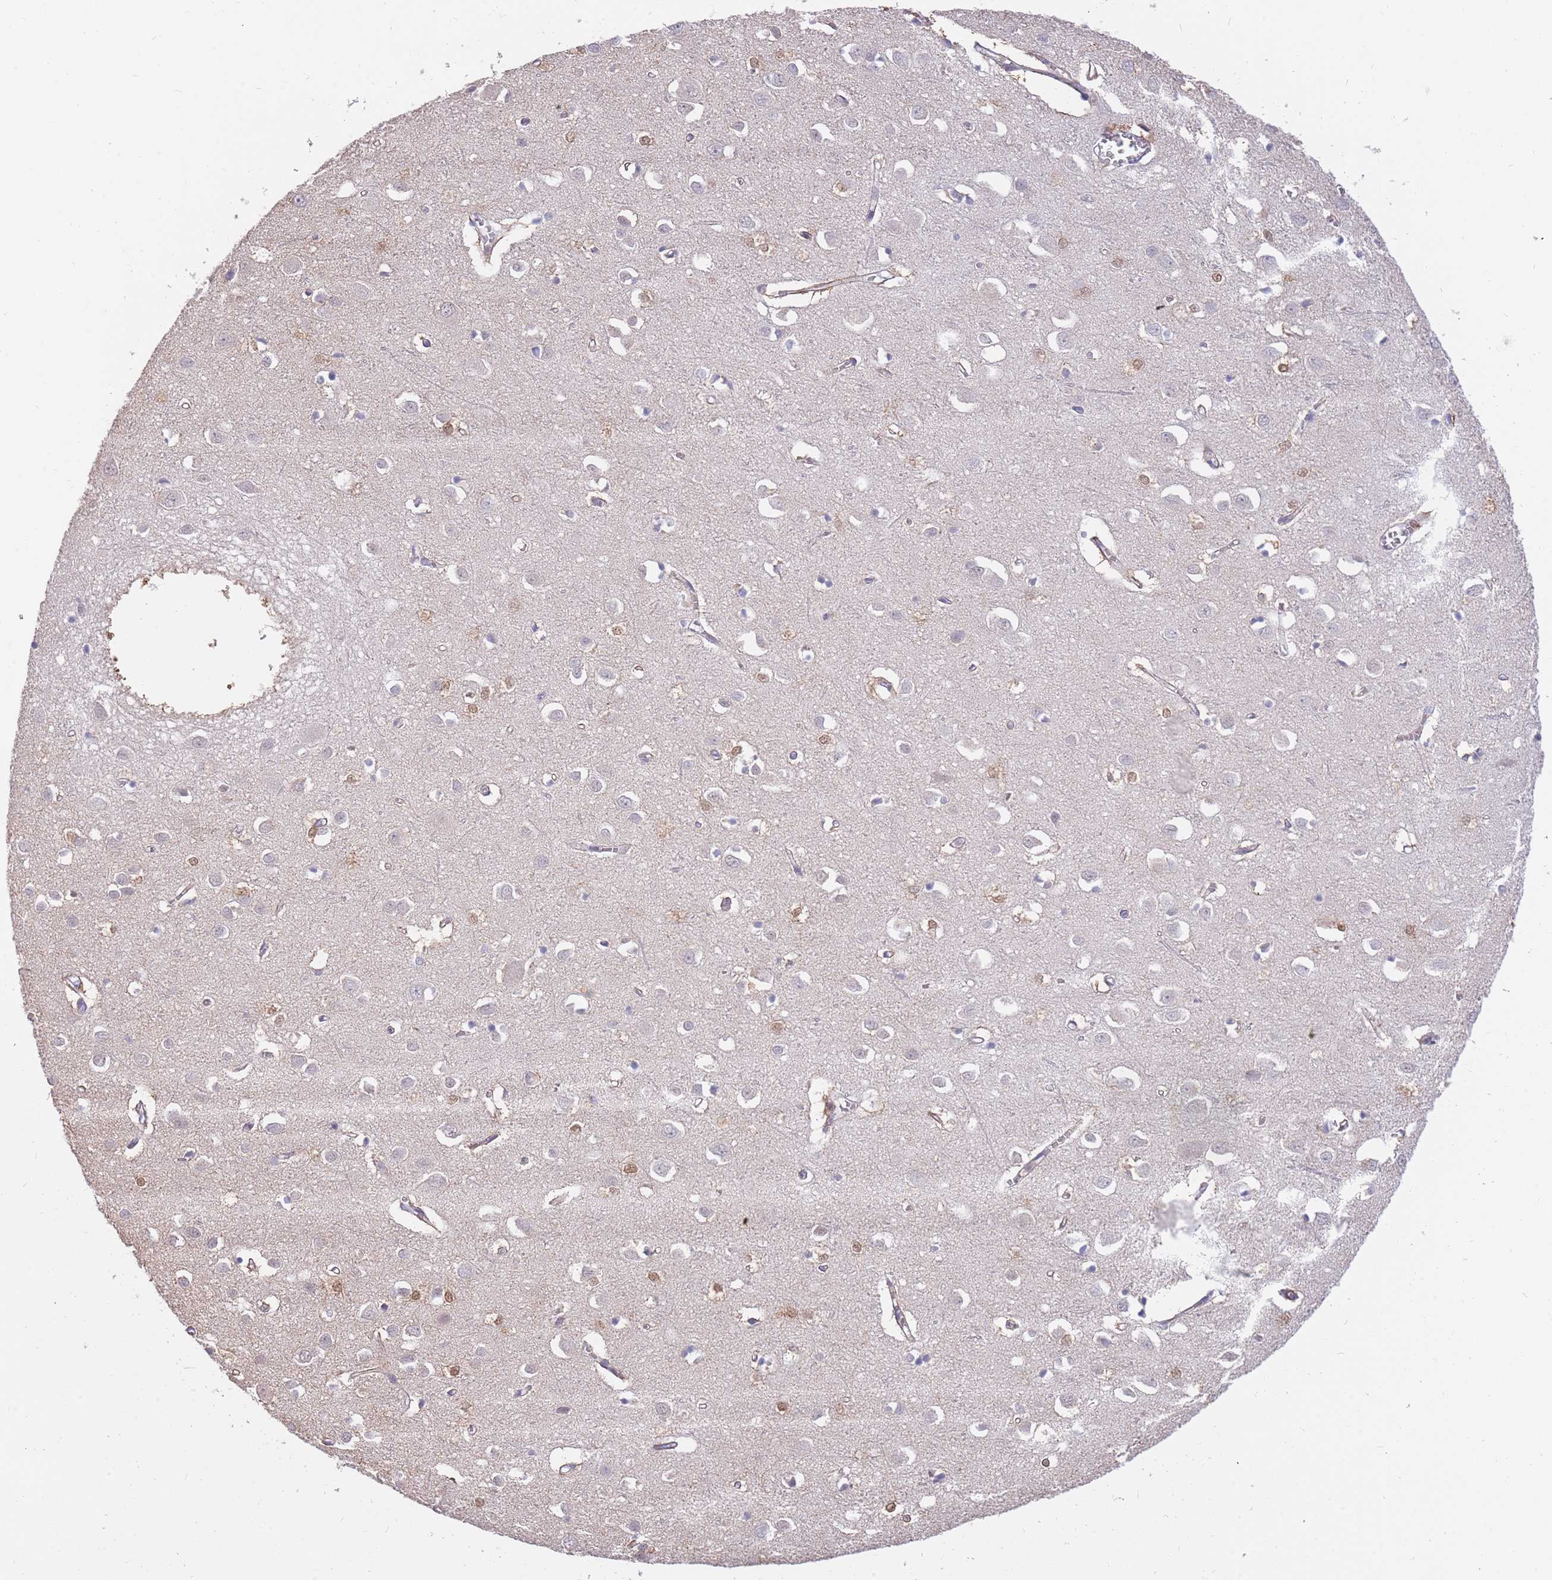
{"staining": {"intensity": "weak", "quantity": "<25%", "location": "cytoplasmic/membranous"}, "tissue": "cerebral cortex", "cell_type": "Endothelial cells", "image_type": "normal", "snomed": [{"axis": "morphology", "description": "Normal tissue, NOS"}, {"axis": "topography", "description": "Cerebral cortex"}], "caption": "The image exhibits no significant expression in endothelial cells of cerebral cortex. The staining was performed using DAB (3,3'-diaminobenzidine) to visualize the protein expression in brown, while the nuclei were stained in blue with hematoxylin (Magnification: 20x).", "gene": "AP5S1", "patient": {"sex": "female", "age": 64}}